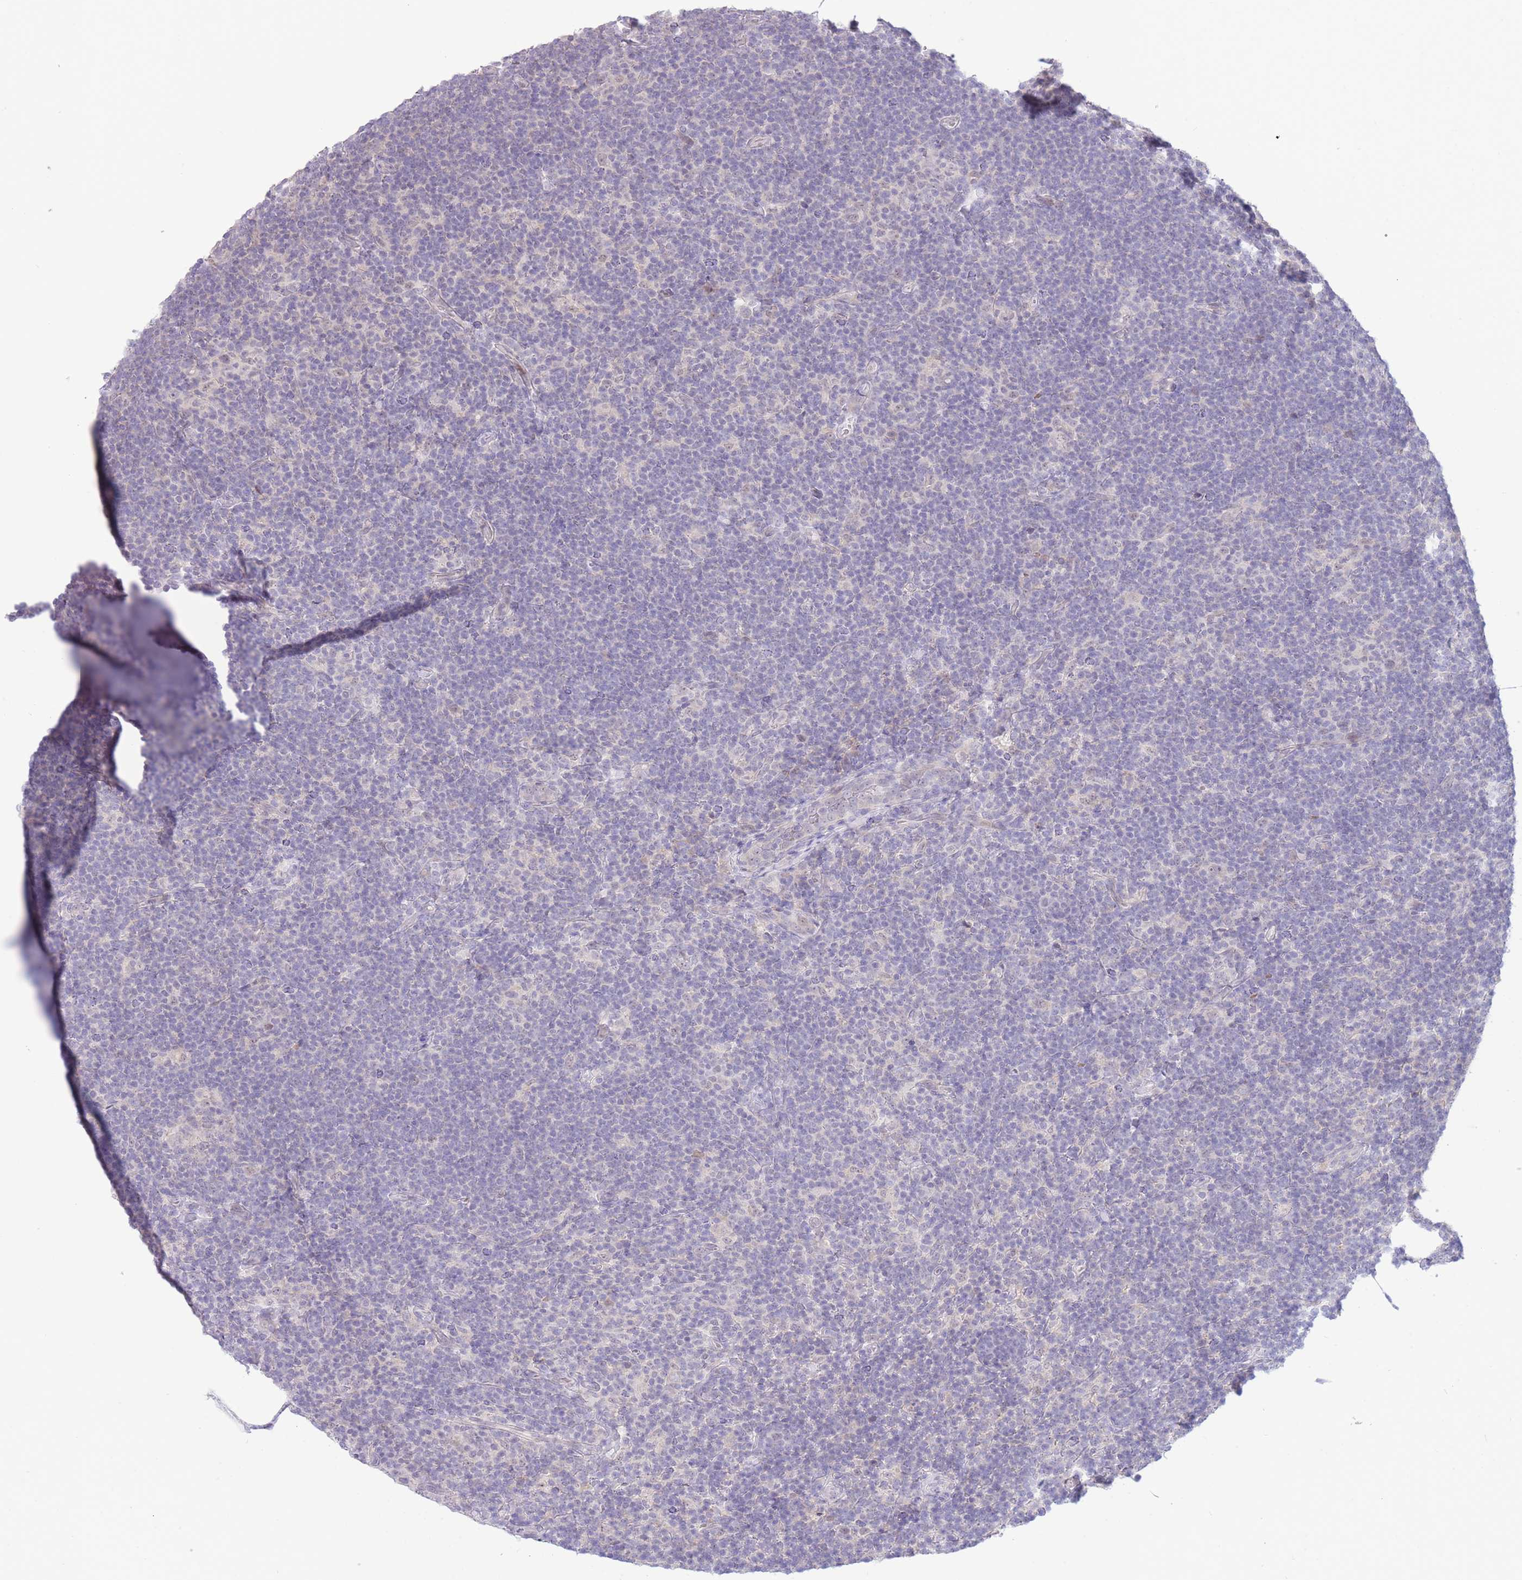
{"staining": {"intensity": "negative", "quantity": "none", "location": "none"}, "tissue": "lymphoma", "cell_type": "Tumor cells", "image_type": "cancer", "snomed": [{"axis": "morphology", "description": "Hodgkin's disease, NOS"}, {"axis": "topography", "description": "Lymph node"}], "caption": "Human Hodgkin's disease stained for a protein using IHC shows no positivity in tumor cells.", "gene": "FBXO46", "patient": {"sex": "female", "age": 57}}